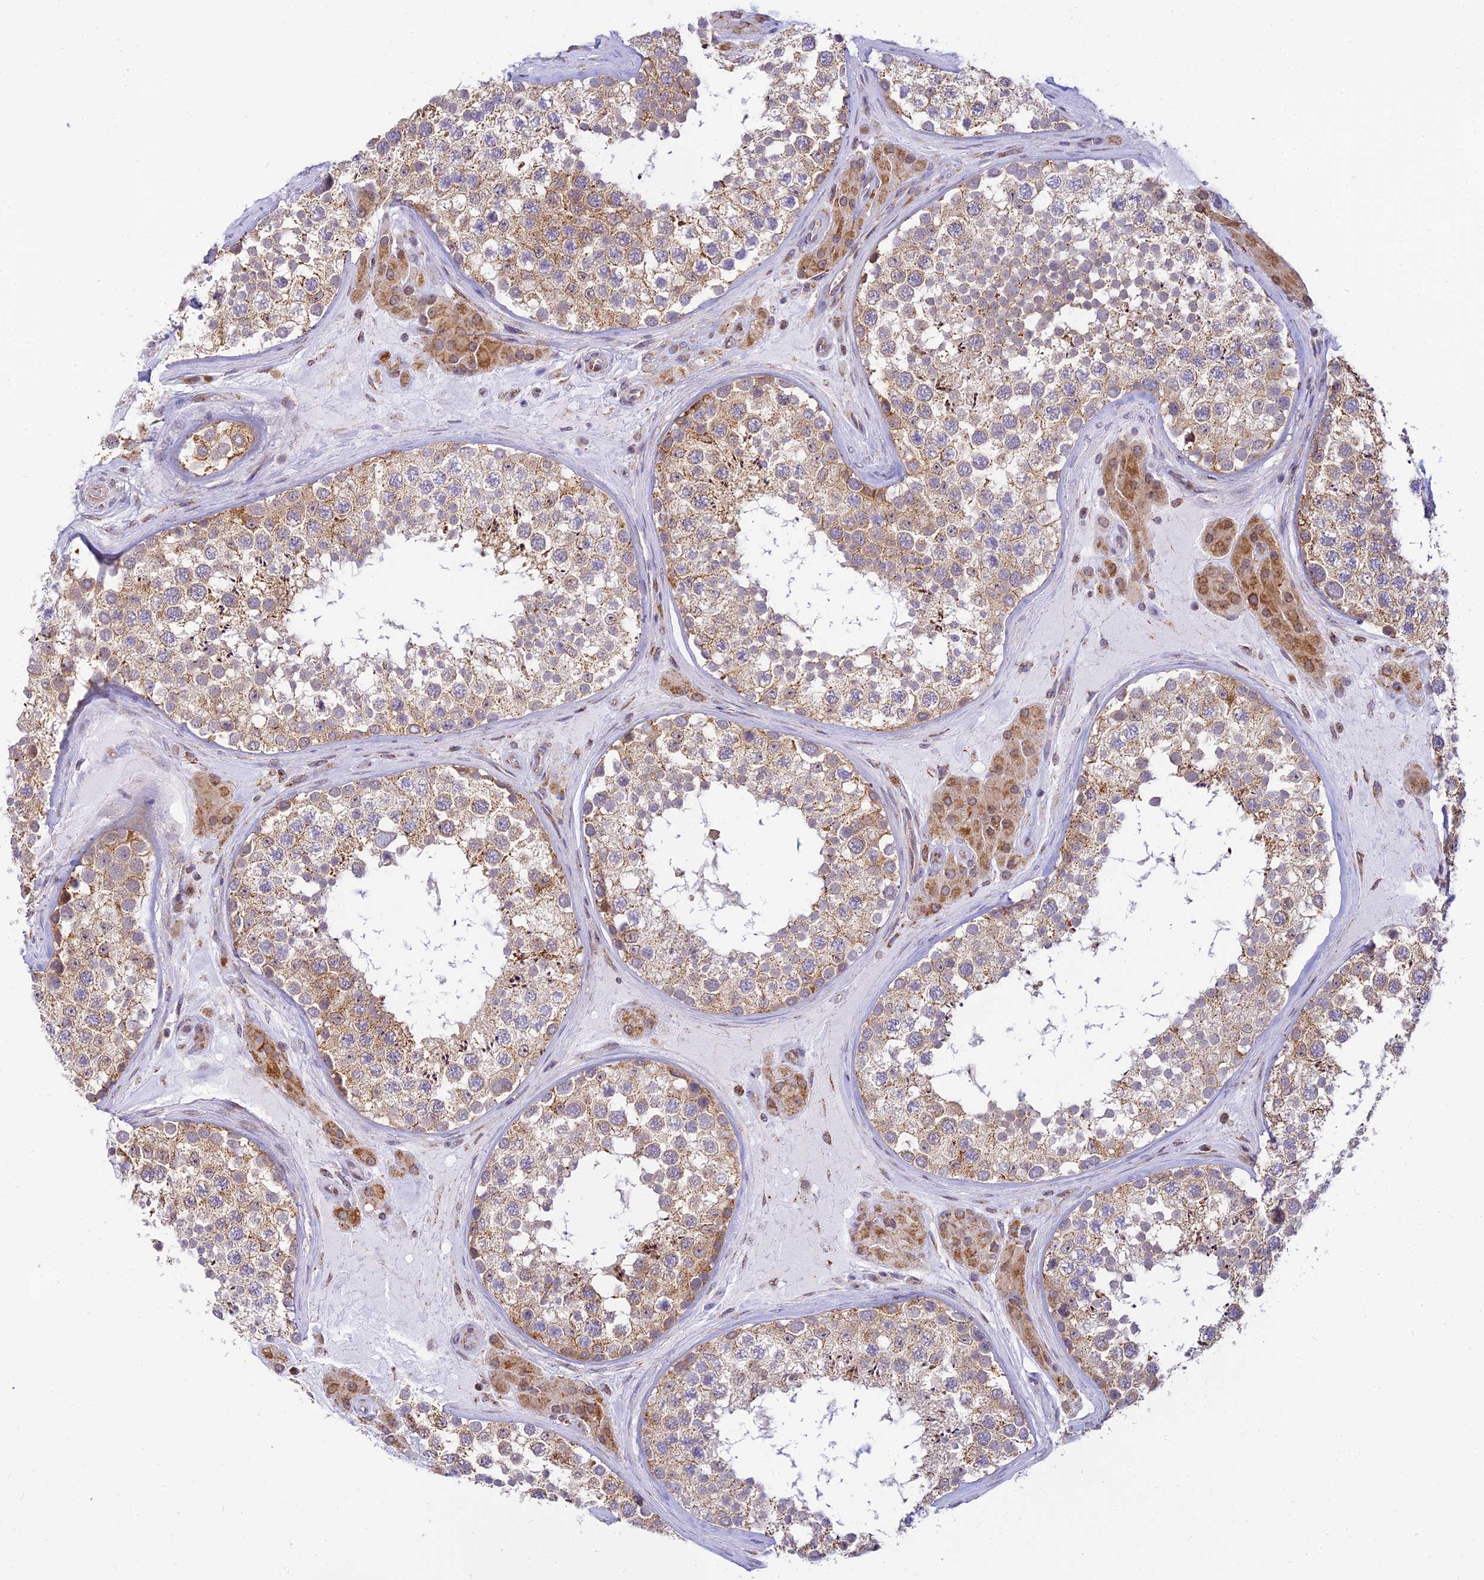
{"staining": {"intensity": "moderate", "quantity": ">75%", "location": "cytoplasmic/membranous"}, "tissue": "testis", "cell_type": "Cells in seminiferous ducts", "image_type": "normal", "snomed": [{"axis": "morphology", "description": "Normal tissue, NOS"}, {"axis": "topography", "description": "Testis"}], "caption": "The micrograph displays staining of benign testis, revealing moderate cytoplasmic/membranous protein expression (brown color) within cells in seminiferous ducts. (brown staining indicates protein expression, while blue staining denotes nuclei).", "gene": "HOOK2", "patient": {"sex": "male", "age": 46}}